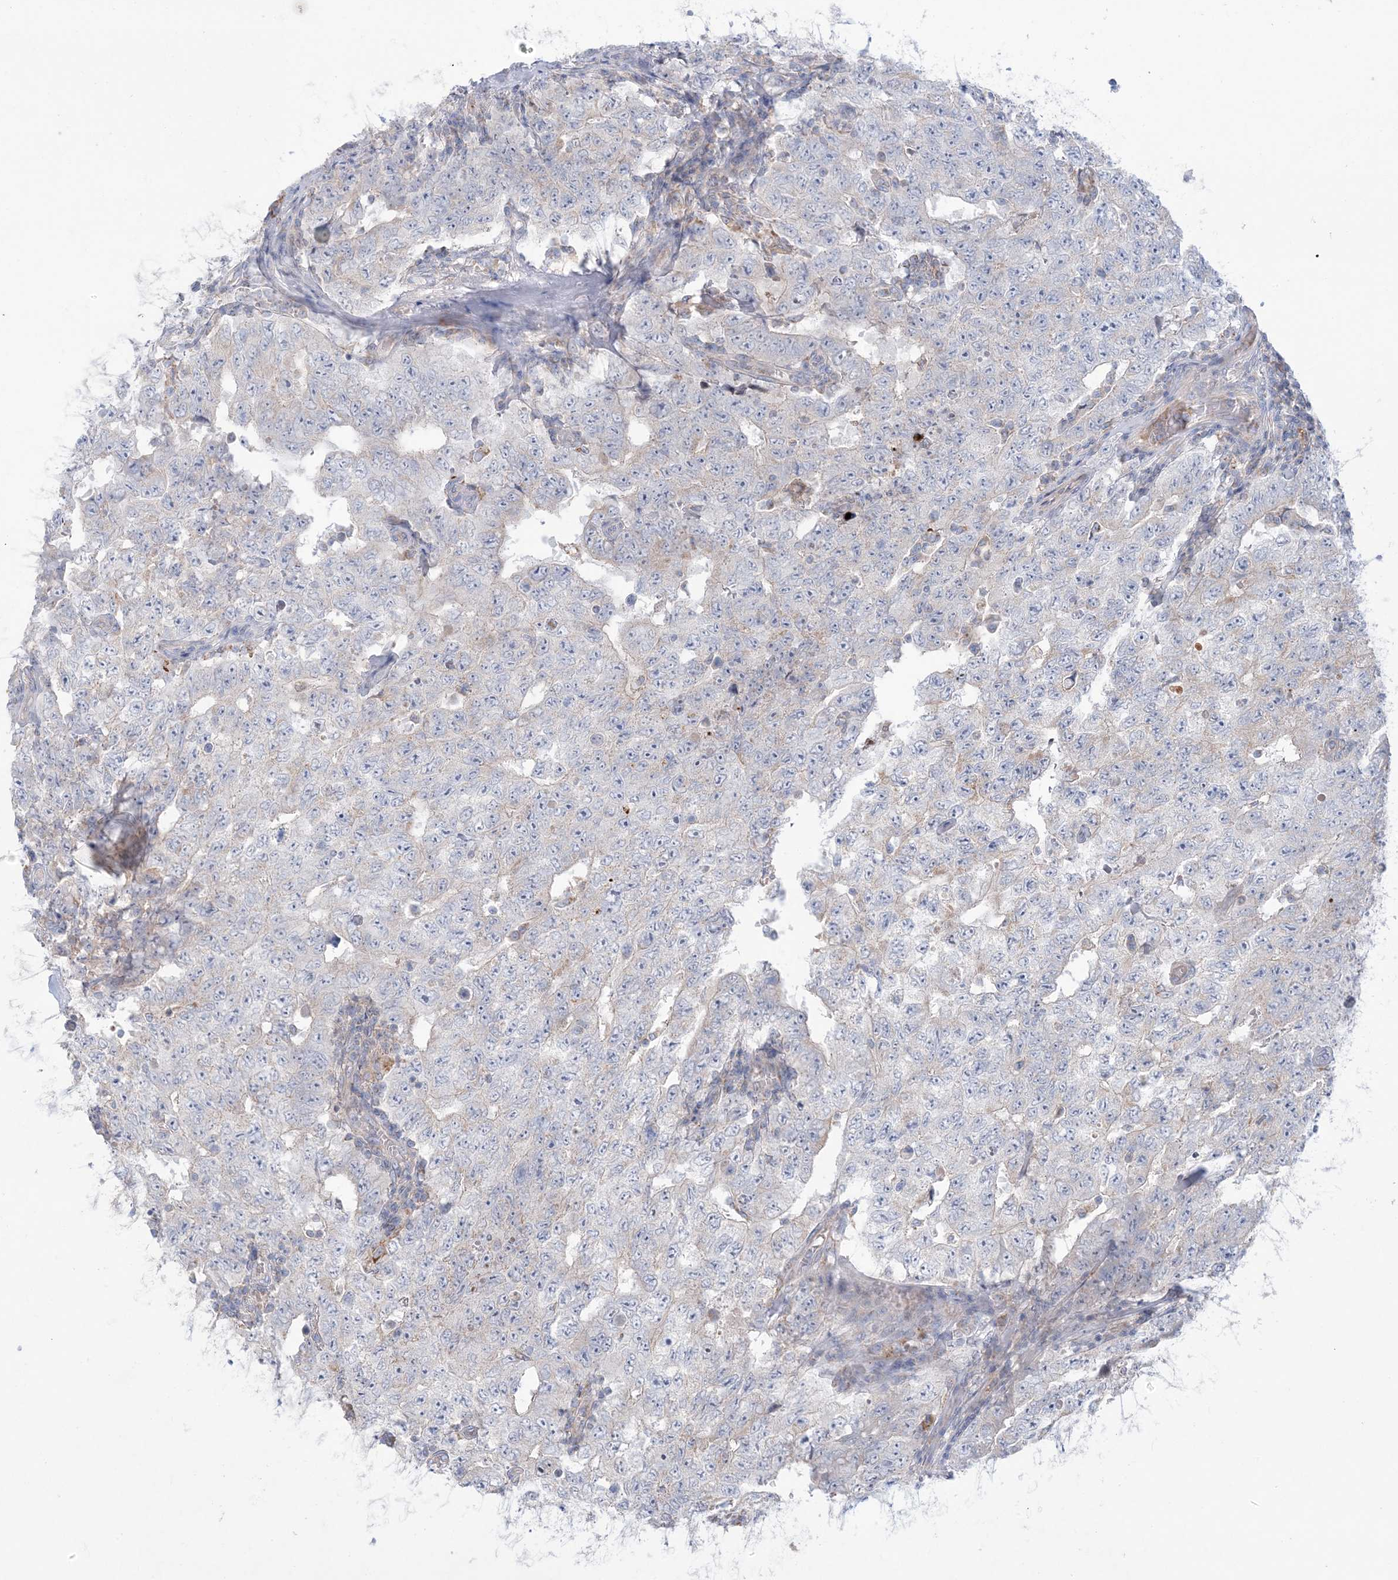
{"staining": {"intensity": "negative", "quantity": "none", "location": "none"}, "tissue": "testis cancer", "cell_type": "Tumor cells", "image_type": "cancer", "snomed": [{"axis": "morphology", "description": "Carcinoma, Embryonal, NOS"}, {"axis": "topography", "description": "Testis"}], "caption": "Tumor cells are negative for protein expression in human testis embryonal carcinoma. (Brightfield microscopy of DAB (3,3'-diaminobenzidine) immunohistochemistry at high magnification).", "gene": "KCTD6", "patient": {"sex": "male", "age": 26}}